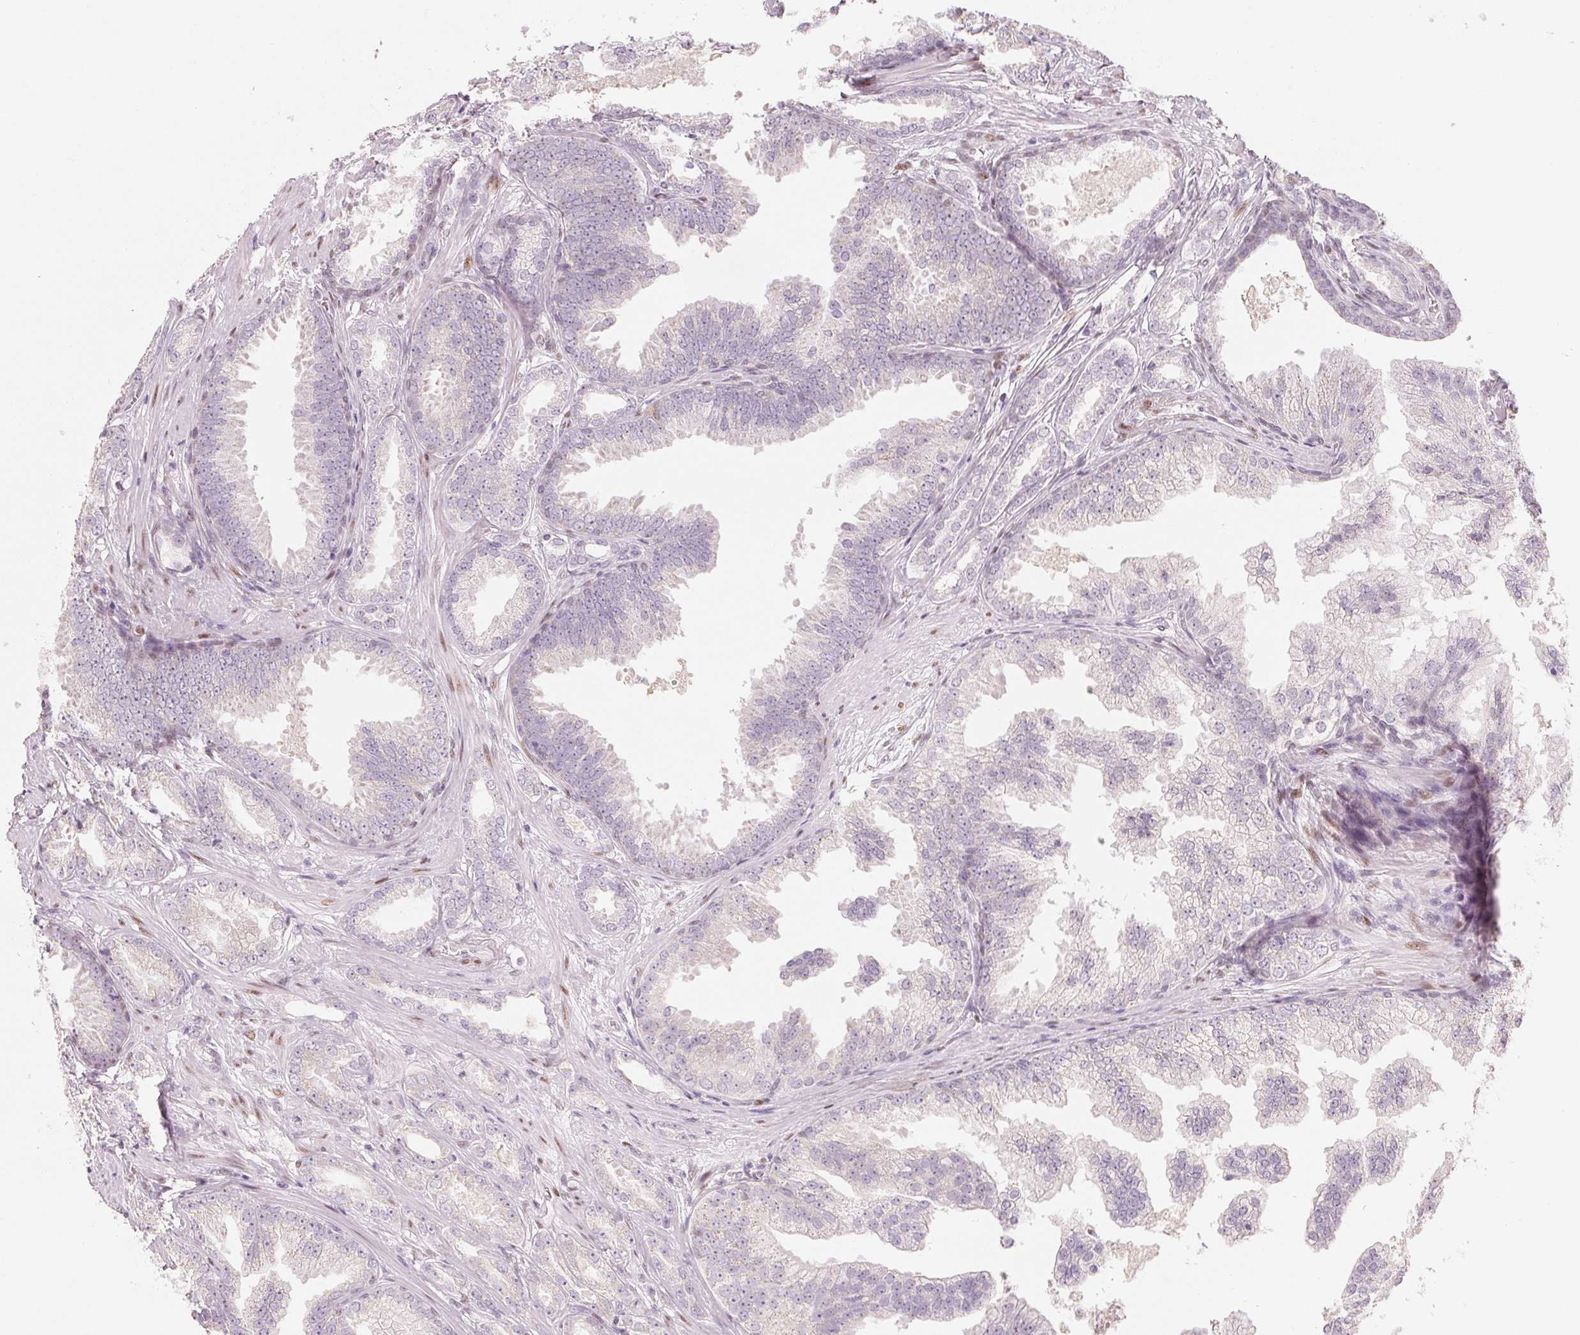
{"staining": {"intensity": "negative", "quantity": "none", "location": "none"}, "tissue": "prostate cancer", "cell_type": "Tumor cells", "image_type": "cancer", "snomed": [{"axis": "morphology", "description": "Adenocarcinoma, Low grade"}, {"axis": "topography", "description": "Prostate"}], "caption": "DAB (3,3'-diaminobenzidine) immunohistochemical staining of human prostate cancer (low-grade adenocarcinoma) demonstrates no significant positivity in tumor cells.", "gene": "SMARCD3", "patient": {"sex": "male", "age": 65}}